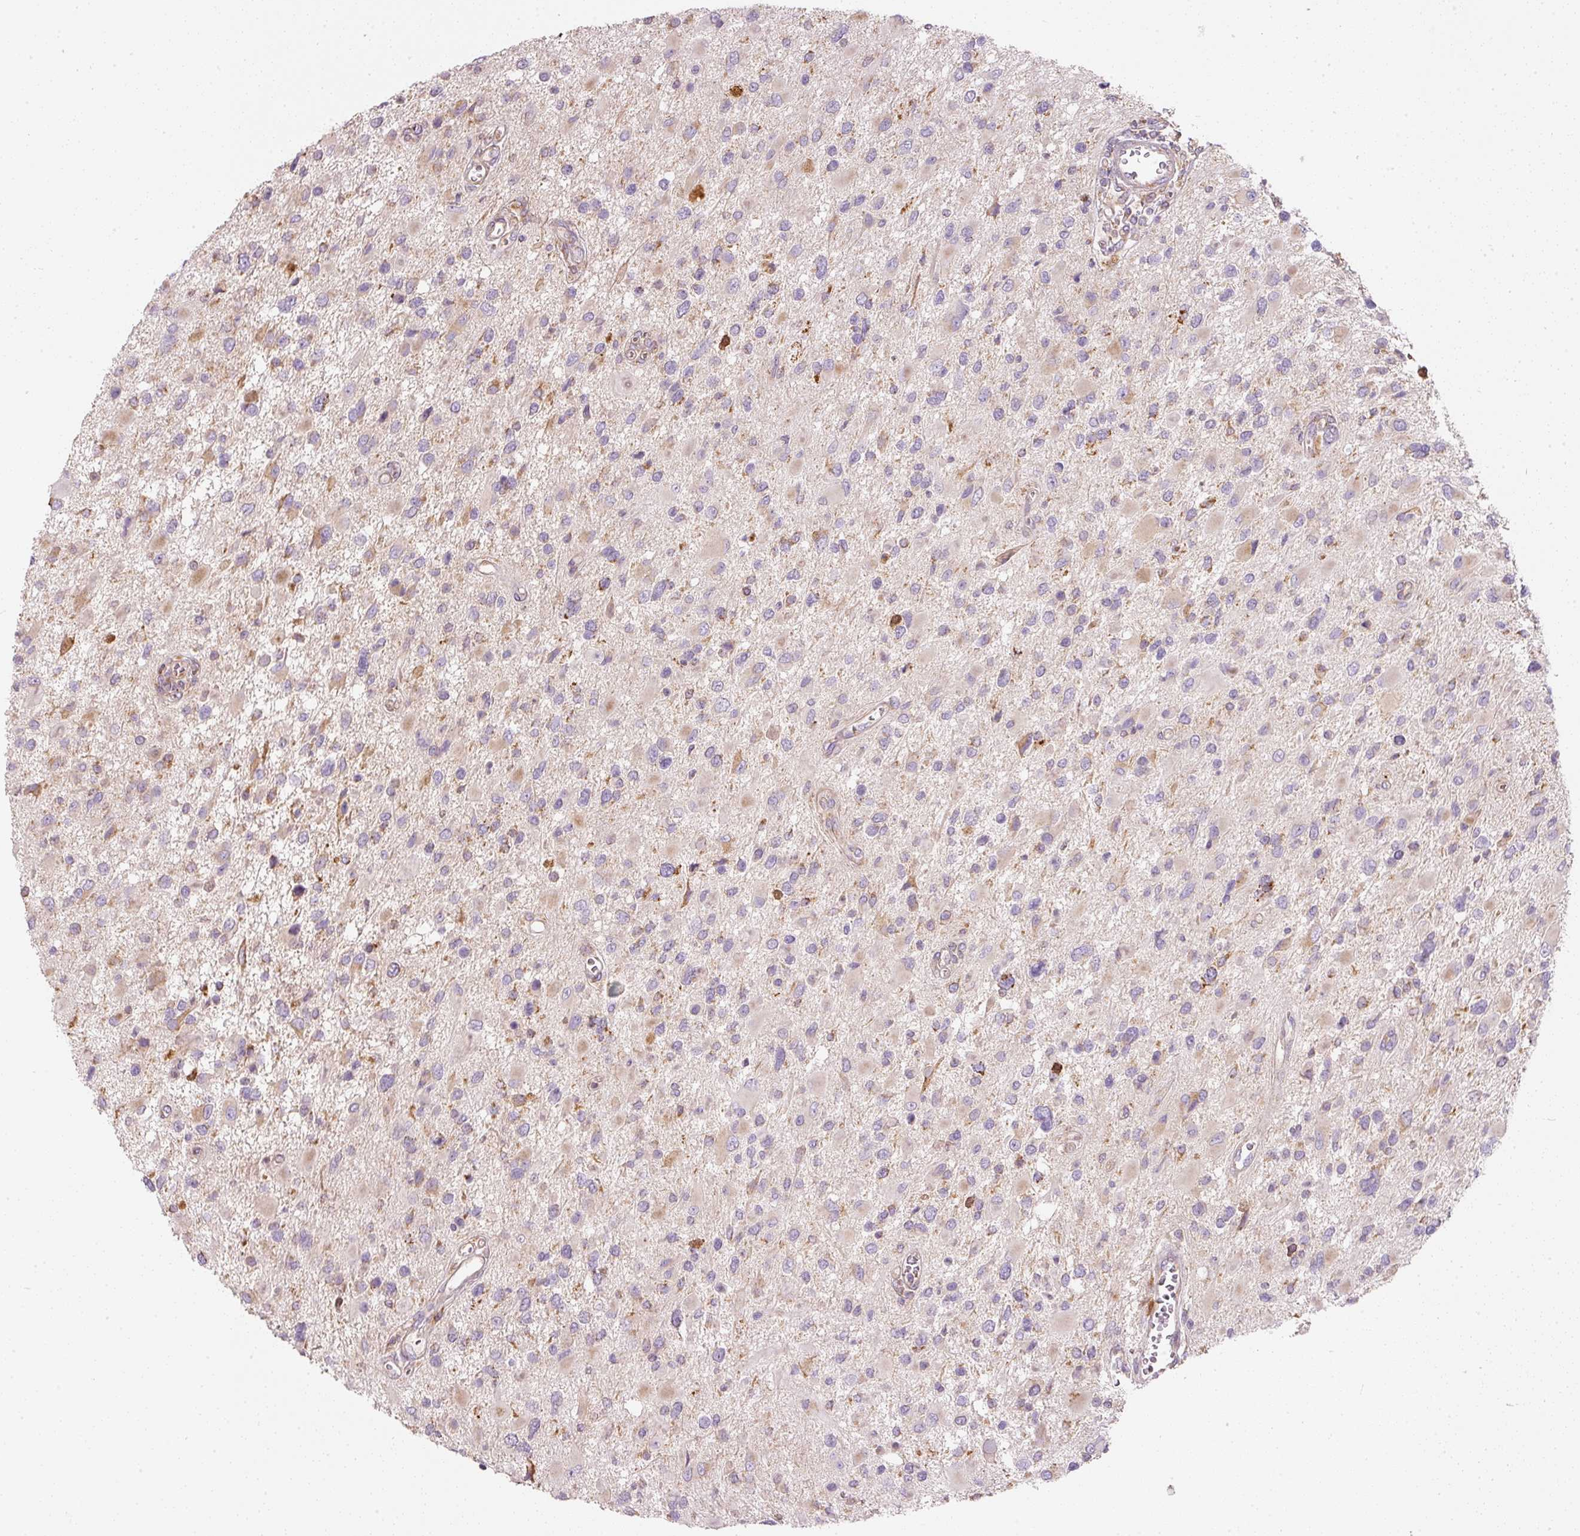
{"staining": {"intensity": "weak", "quantity": "<25%", "location": "cytoplasmic/membranous"}, "tissue": "glioma", "cell_type": "Tumor cells", "image_type": "cancer", "snomed": [{"axis": "morphology", "description": "Glioma, malignant, High grade"}, {"axis": "topography", "description": "Brain"}], "caption": "DAB immunohistochemical staining of high-grade glioma (malignant) demonstrates no significant positivity in tumor cells. (Stains: DAB immunohistochemistry (IHC) with hematoxylin counter stain, Microscopy: brightfield microscopy at high magnification).", "gene": "MORN4", "patient": {"sex": "male", "age": 53}}